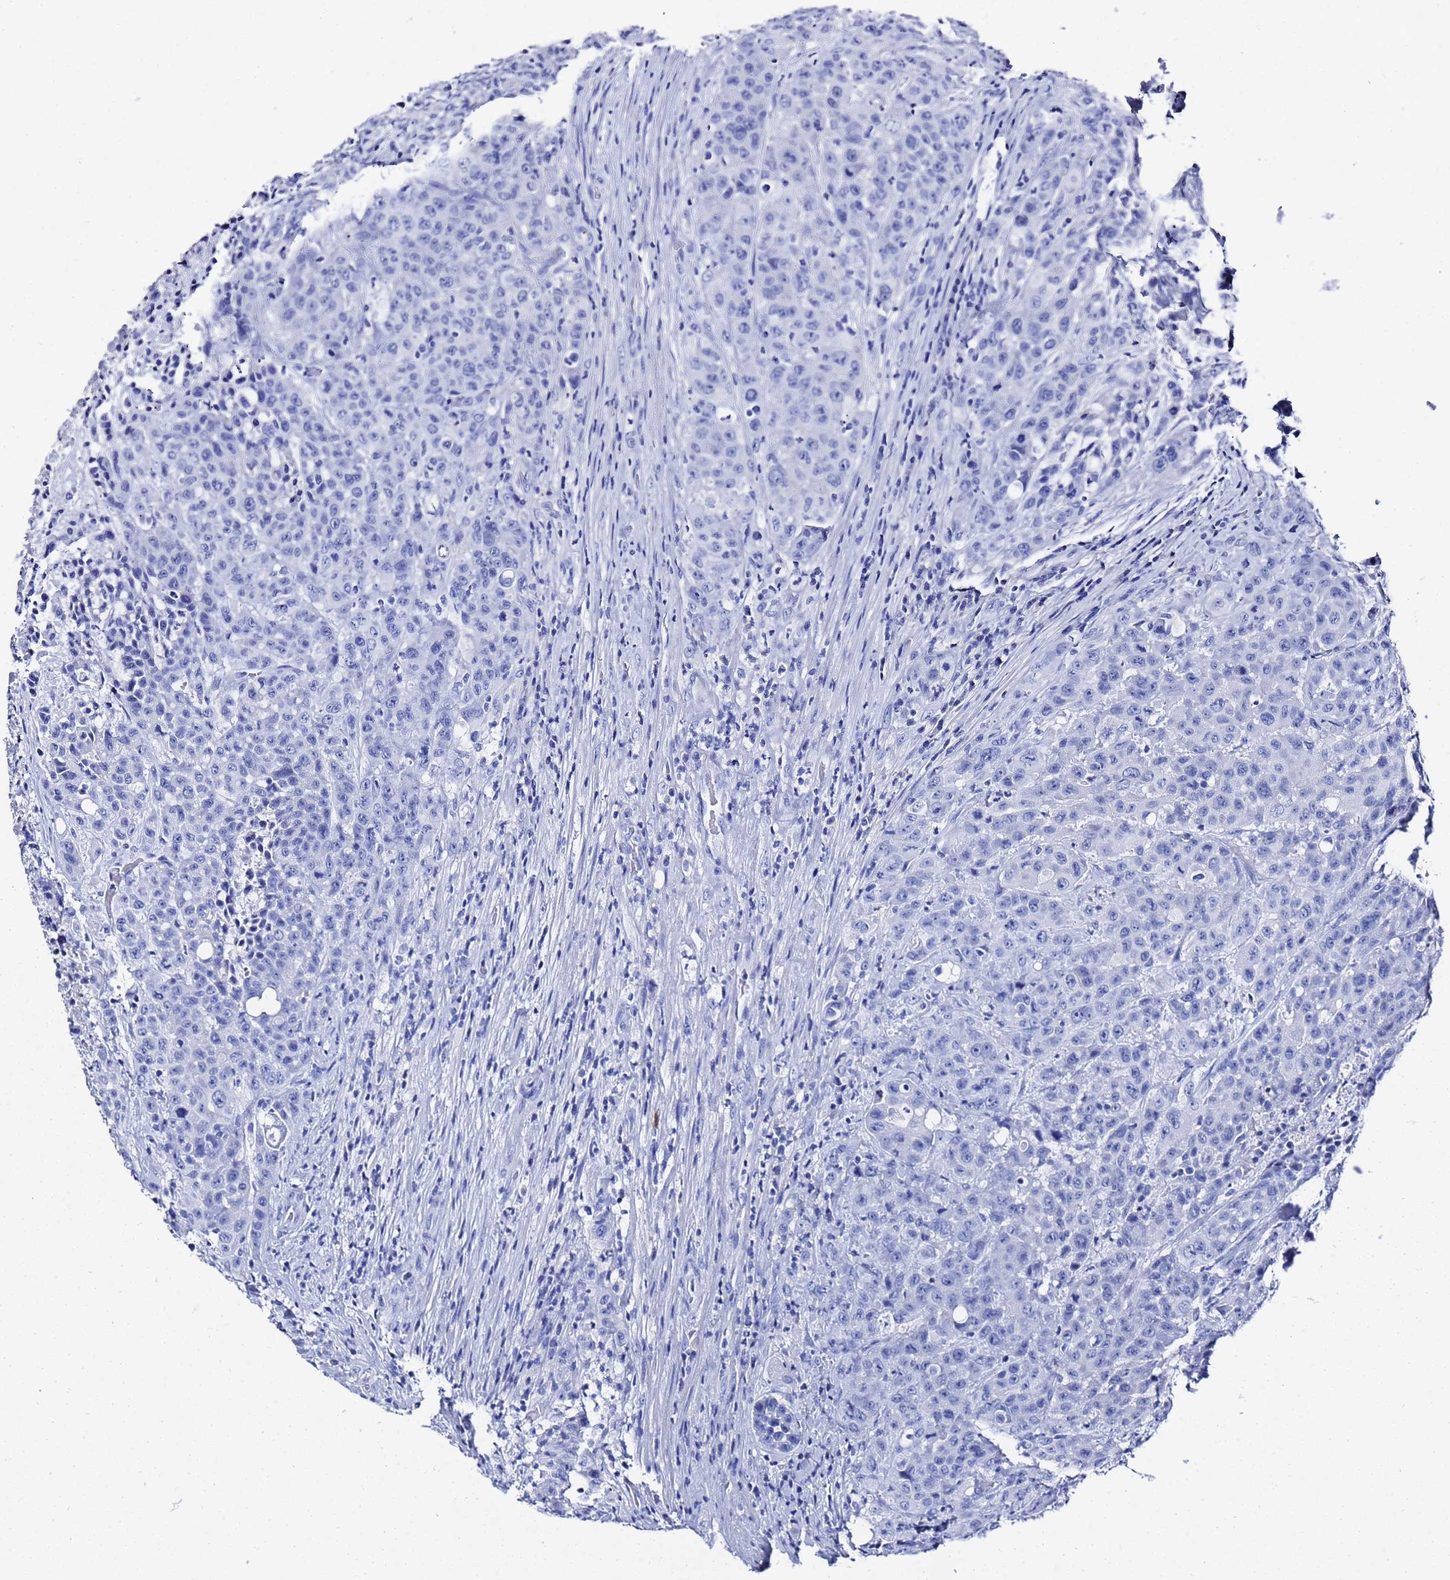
{"staining": {"intensity": "negative", "quantity": "none", "location": "none"}, "tissue": "colorectal cancer", "cell_type": "Tumor cells", "image_type": "cancer", "snomed": [{"axis": "morphology", "description": "Adenocarcinoma, NOS"}, {"axis": "topography", "description": "Colon"}], "caption": "High magnification brightfield microscopy of colorectal cancer stained with DAB (3,3'-diaminobenzidine) (brown) and counterstained with hematoxylin (blue): tumor cells show no significant expression.", "gene": "GGT1", "patient": {"sex": "male", "age": 62}}